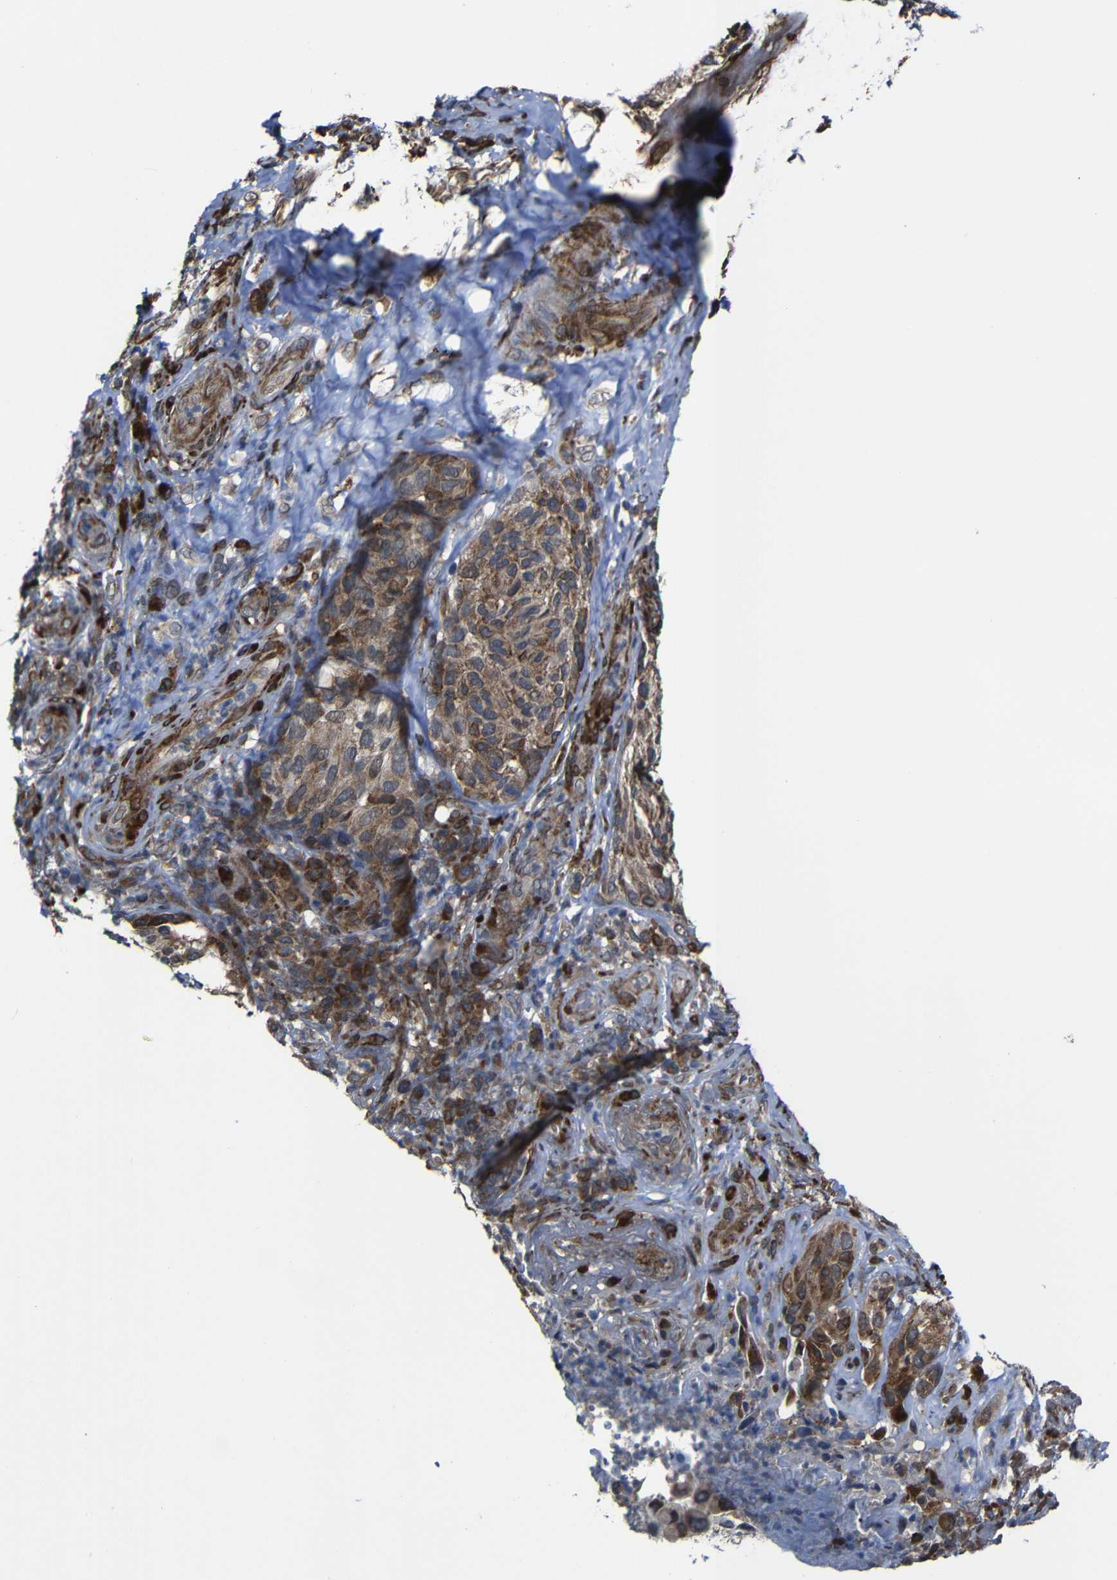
{"staining": {"intensity": "moderate", "quantity": ">75%", "location": "cytoplasmic/membranous"}, "tissue": "melanoma", "cell_type": "Tumor cells", "image_type": "cancer", "snomed": [{"axis": "morphology", "description": "Malignant melanoma, NOS"}, {"axis": "topography", "description": "Skin"}], "caption": "A brown stain shows moderate cytoplasmic/membranous expression of a protein in malignant melanoma tumor cells.", "gene": "KIAA0513", "patient": {"sex": "female", "age": 73}}